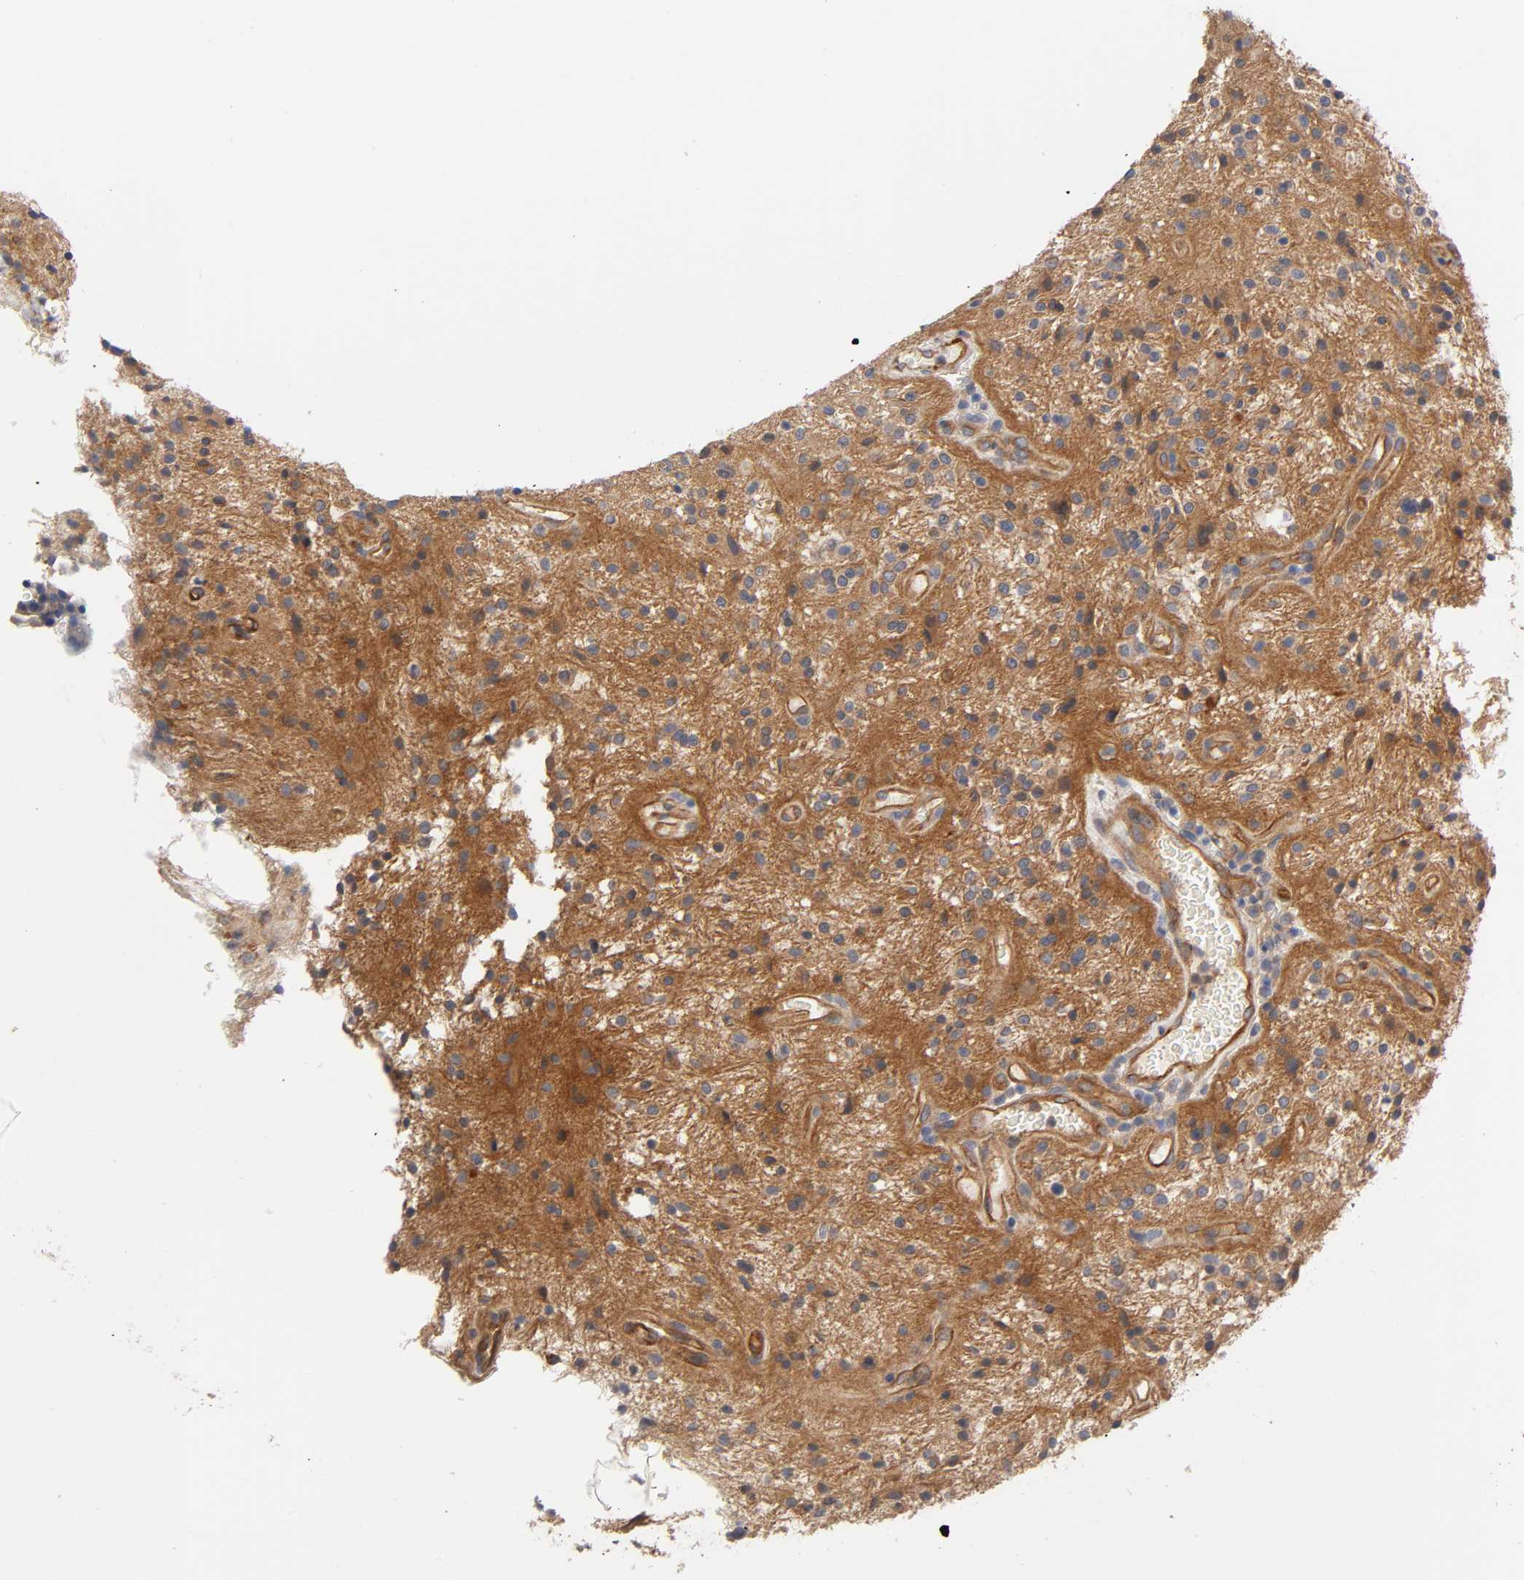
{"staining": {"intensity": "moderate", "quantity": ">75%", "location": "cytoplasmic/membranous"}, "tissue": "glioma", "cell_type": "Tumor cells", "image_type": "cancer", "snomed": [{"axis": "morphology", "description": "Glioma, malignant, NOS"}, {"axis": "topography", "description": "Cerebellum"}], "caption": "Glioma stained for a protein reveals moderate cytoplasmic/membranous positivity in tumor cells.", "gene": "RAB13", "patient": {"sex": "female", "age": 10}}